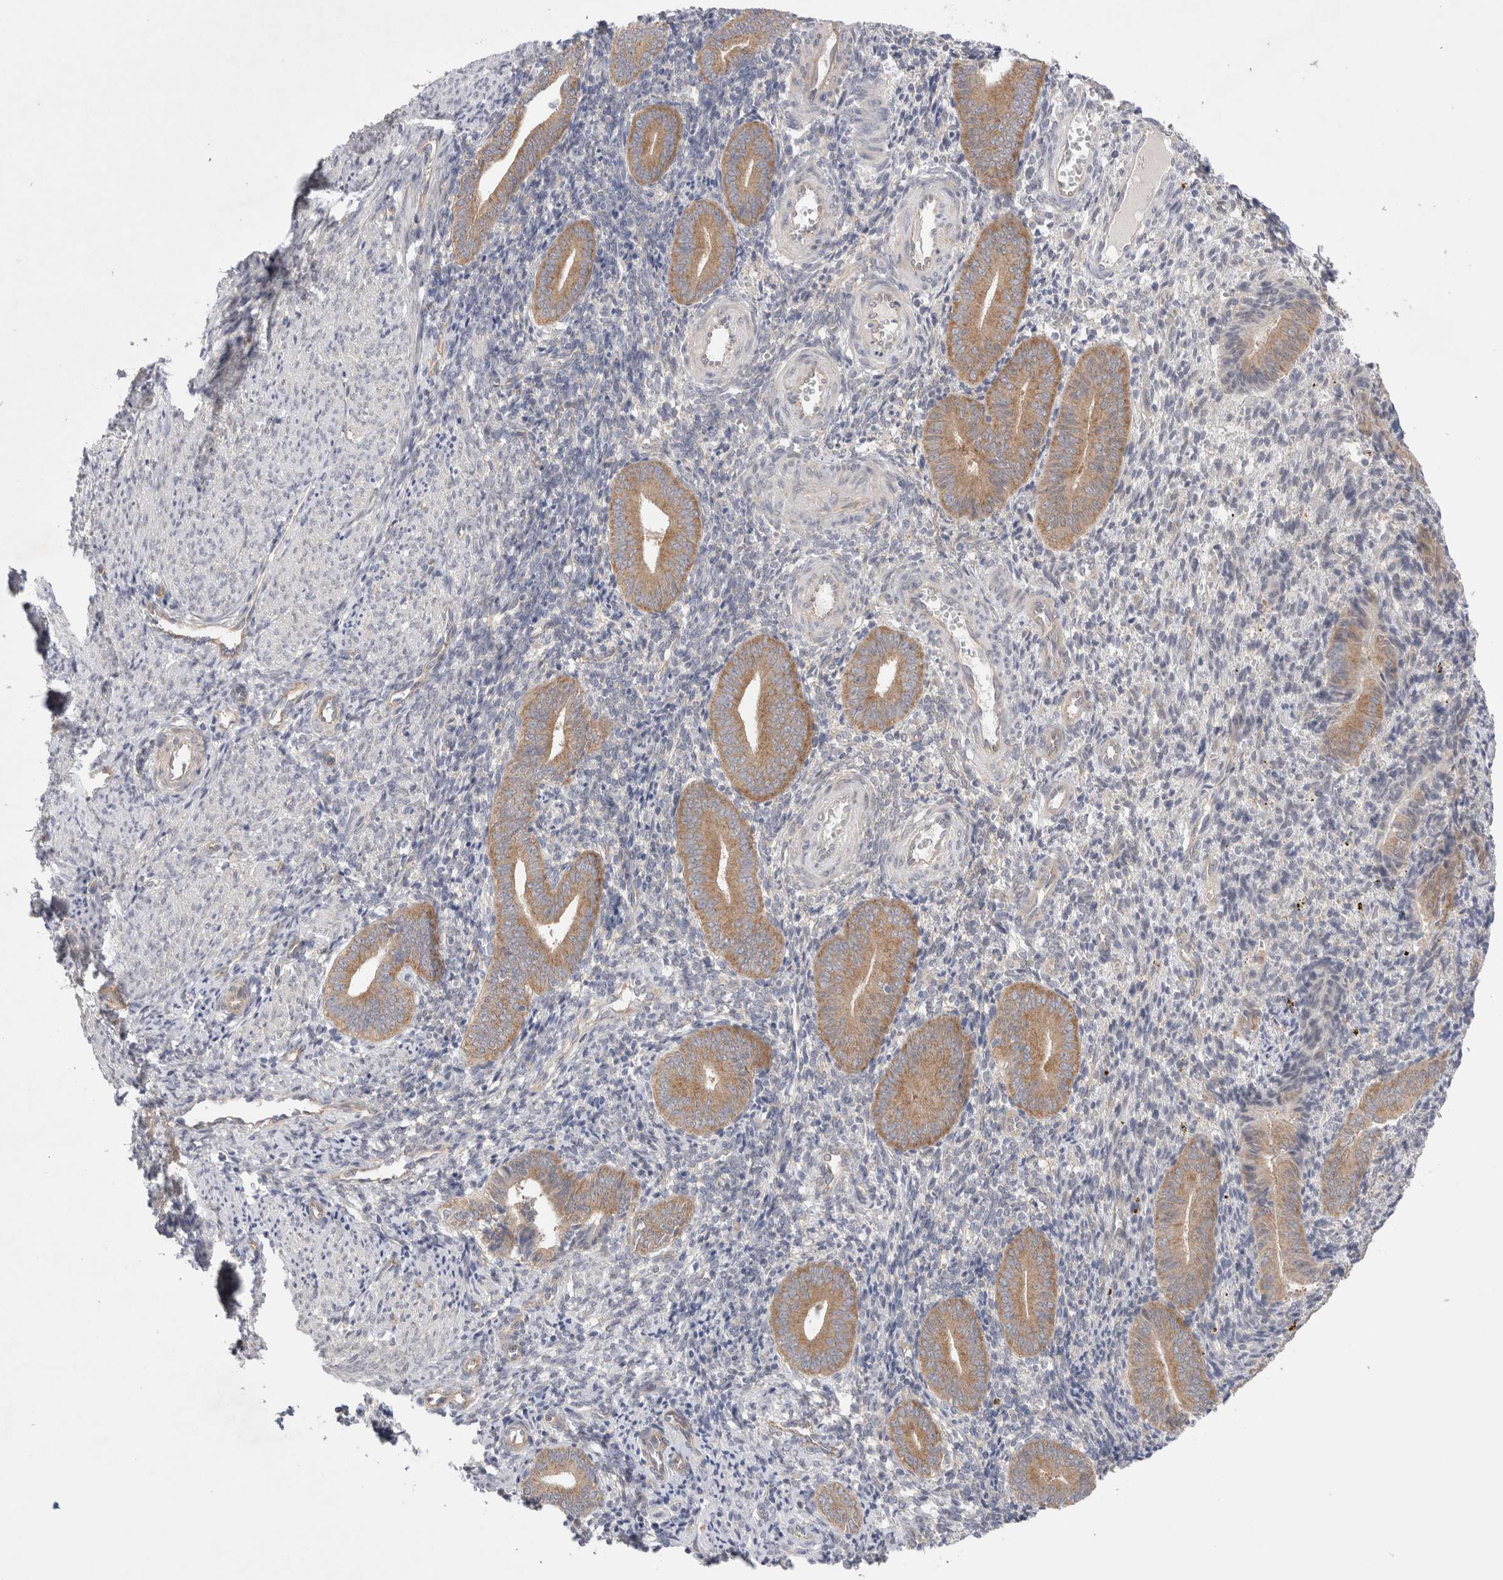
{"staining": {"intensity": "negative", "quantity": "none", "location": "none"}, "tissue": "endometrium", "cell_type": "Cells in endometrial stroma", "image_type": "normal", "snomed": [{"axis": "morphology", "description": "Normal tissue, NOS"}, {"axis": "topography", "description": "Uterus"}, {"axis": "topography", "description": "Endometrium"}], "caption": "A histopathology image of endometrium stained for a protein exhibits no brown staining in cells in endometrial stroma.", "gene": "WIPF2", "patient": {"sex": "female", "age": 33}}